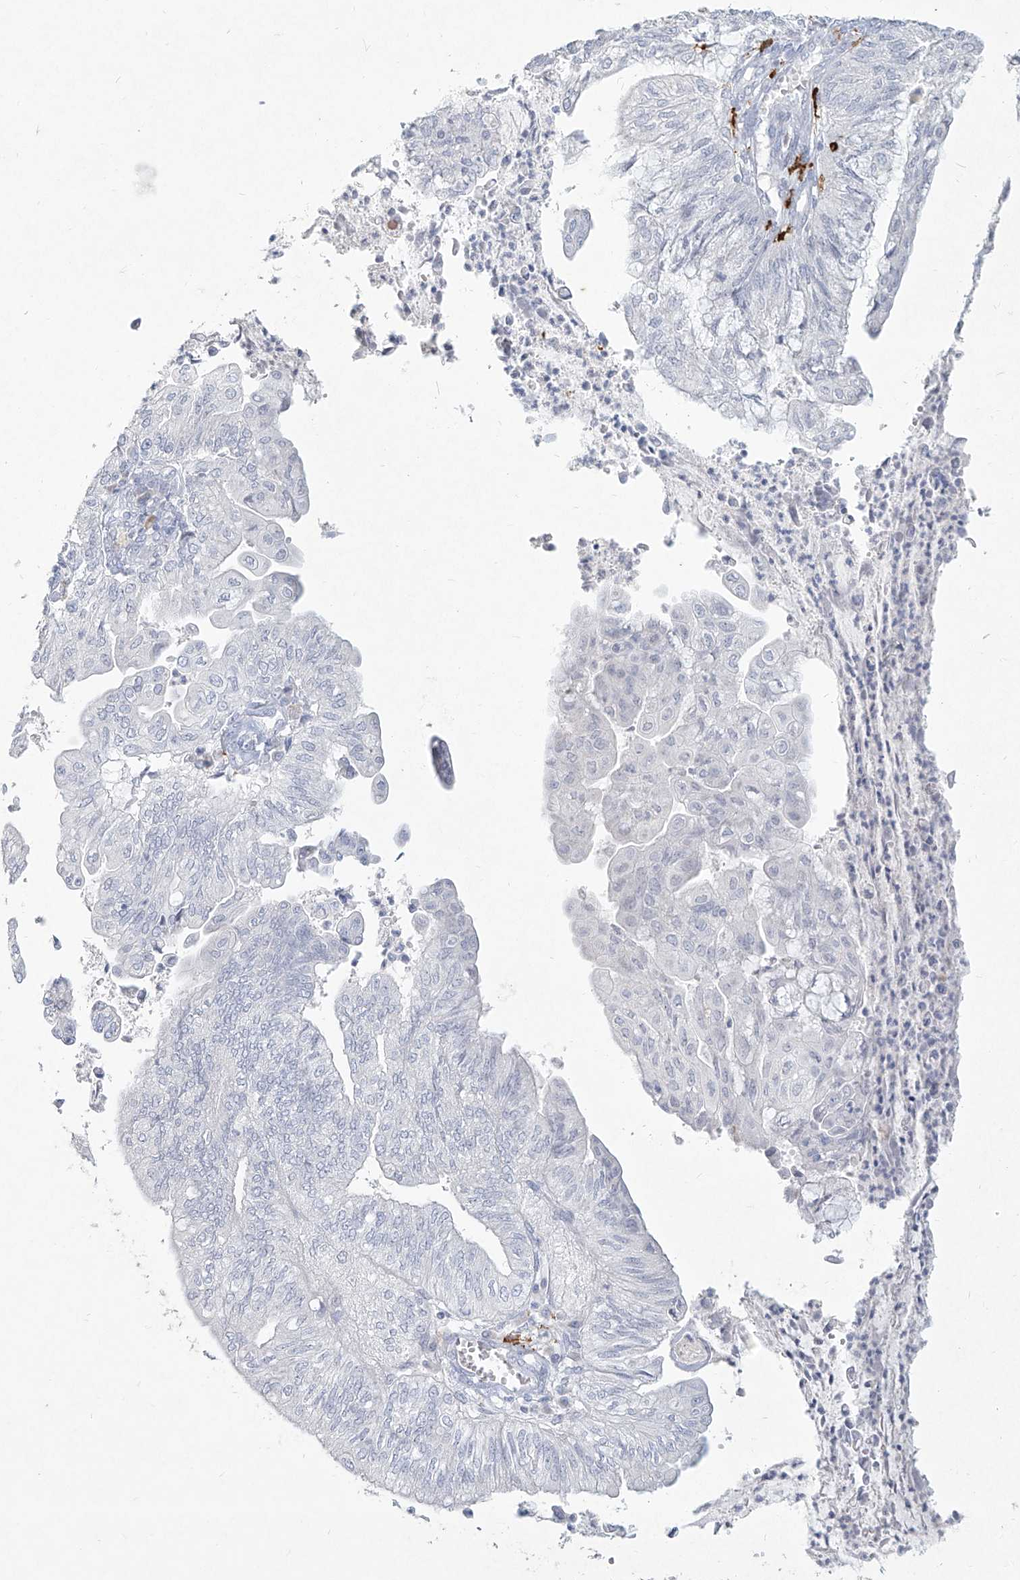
{"staining": {"intensity": "negative", "quantity": "none", "location": "none"}, "tissue": "endometrial cancer", "cell_type": "Tumor cells", "image_type": "cancer", "snomed": [{"axis": "morphology", "description": "Adenocarcinoma, NOS"}, {"axis": "topography", "description": "Endometrium"}], "caption": "Protein analysis of endometrial cancer (adenocarcinoma) exhibits no significant staining in tumor cells.", "gene": "CD209", "patient": {"sex": "female", "age": 59}}